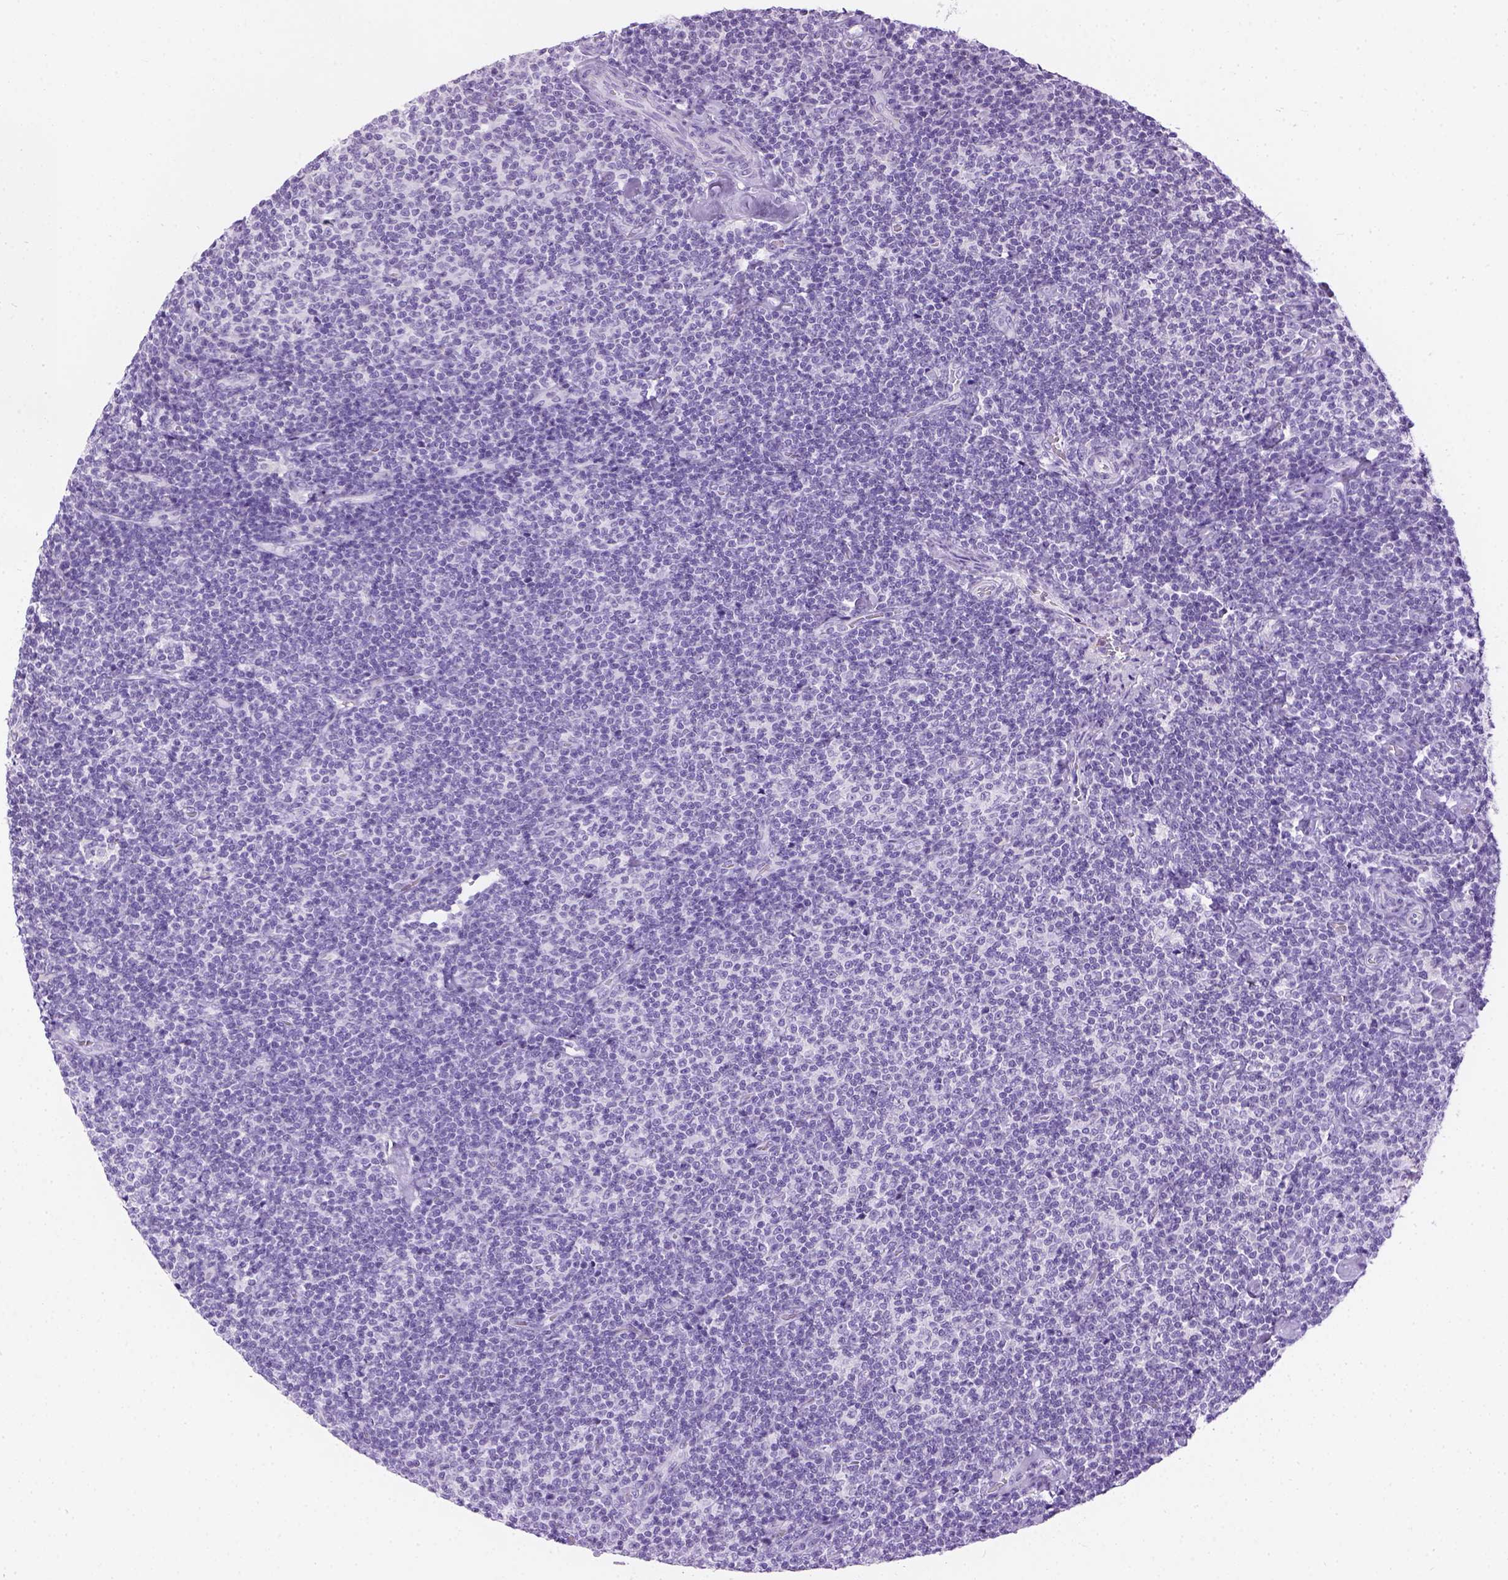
{"staining": {"intensity": "negative", "quantity": "none", "location": "none"}, "tissue": "lymphoma", "cell_type": "Tumor cells", "image_type": "cancer", "snomed": [{"axis": "morphology", "description": "Malignant lymphoma, non-Hodgkin's type, Low grade"}, {"axis": "topography", "description": "Lymph node"}], "caption": "This is a image of IHC staining of lymphoma, which shows no positivity in tumor cells.", "gene": "TMEM38A", "patient": {"sex": "male", "age": 81}}